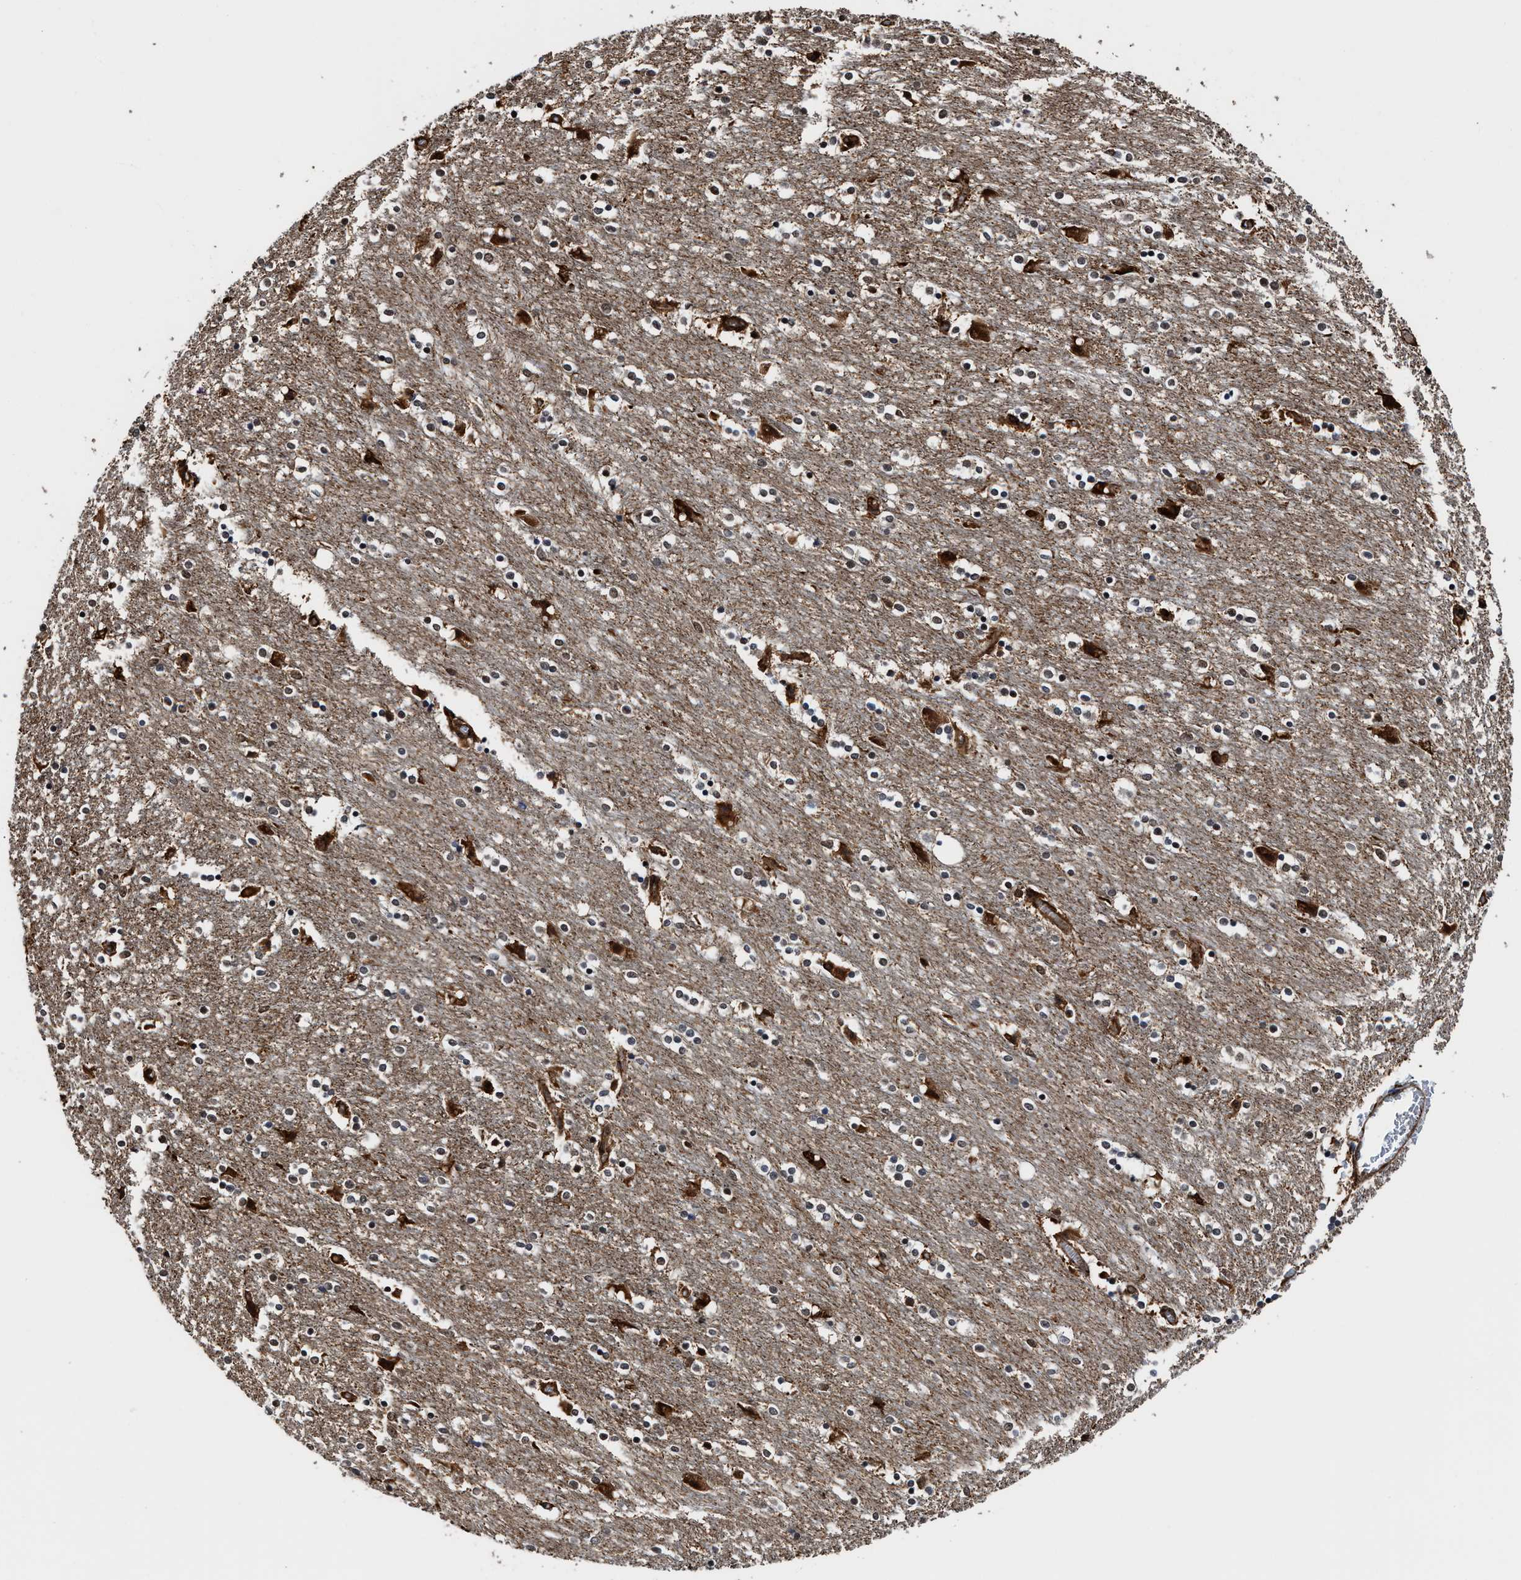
{"staining": {"intensity": "strong", "quantity": "<25%", "location": "cytoplasmic/membranous,nuclear"}, "tissue": "caudate", "cell_type": "Glial cells", "image_type": "normal", "snomed": [{"axis": "morphology", "description": "Normal tissue, NOS"}, {"axis": "topography", "description": "Lateral ventricle wall"}], "caption": "Immunohistochemical staining of normal caudate reveals strong cytoplasmic/membranous,nuclear protein expression in about <25% of glial cells. Using DAB (3,3'-diaminobenzidine) (brown) and hematoxylin (blue) stains, captured at high magnification using brightfield microscopy.", "gene": "SEPTIN2", "patient": {"sex": "female", "age": 54}}